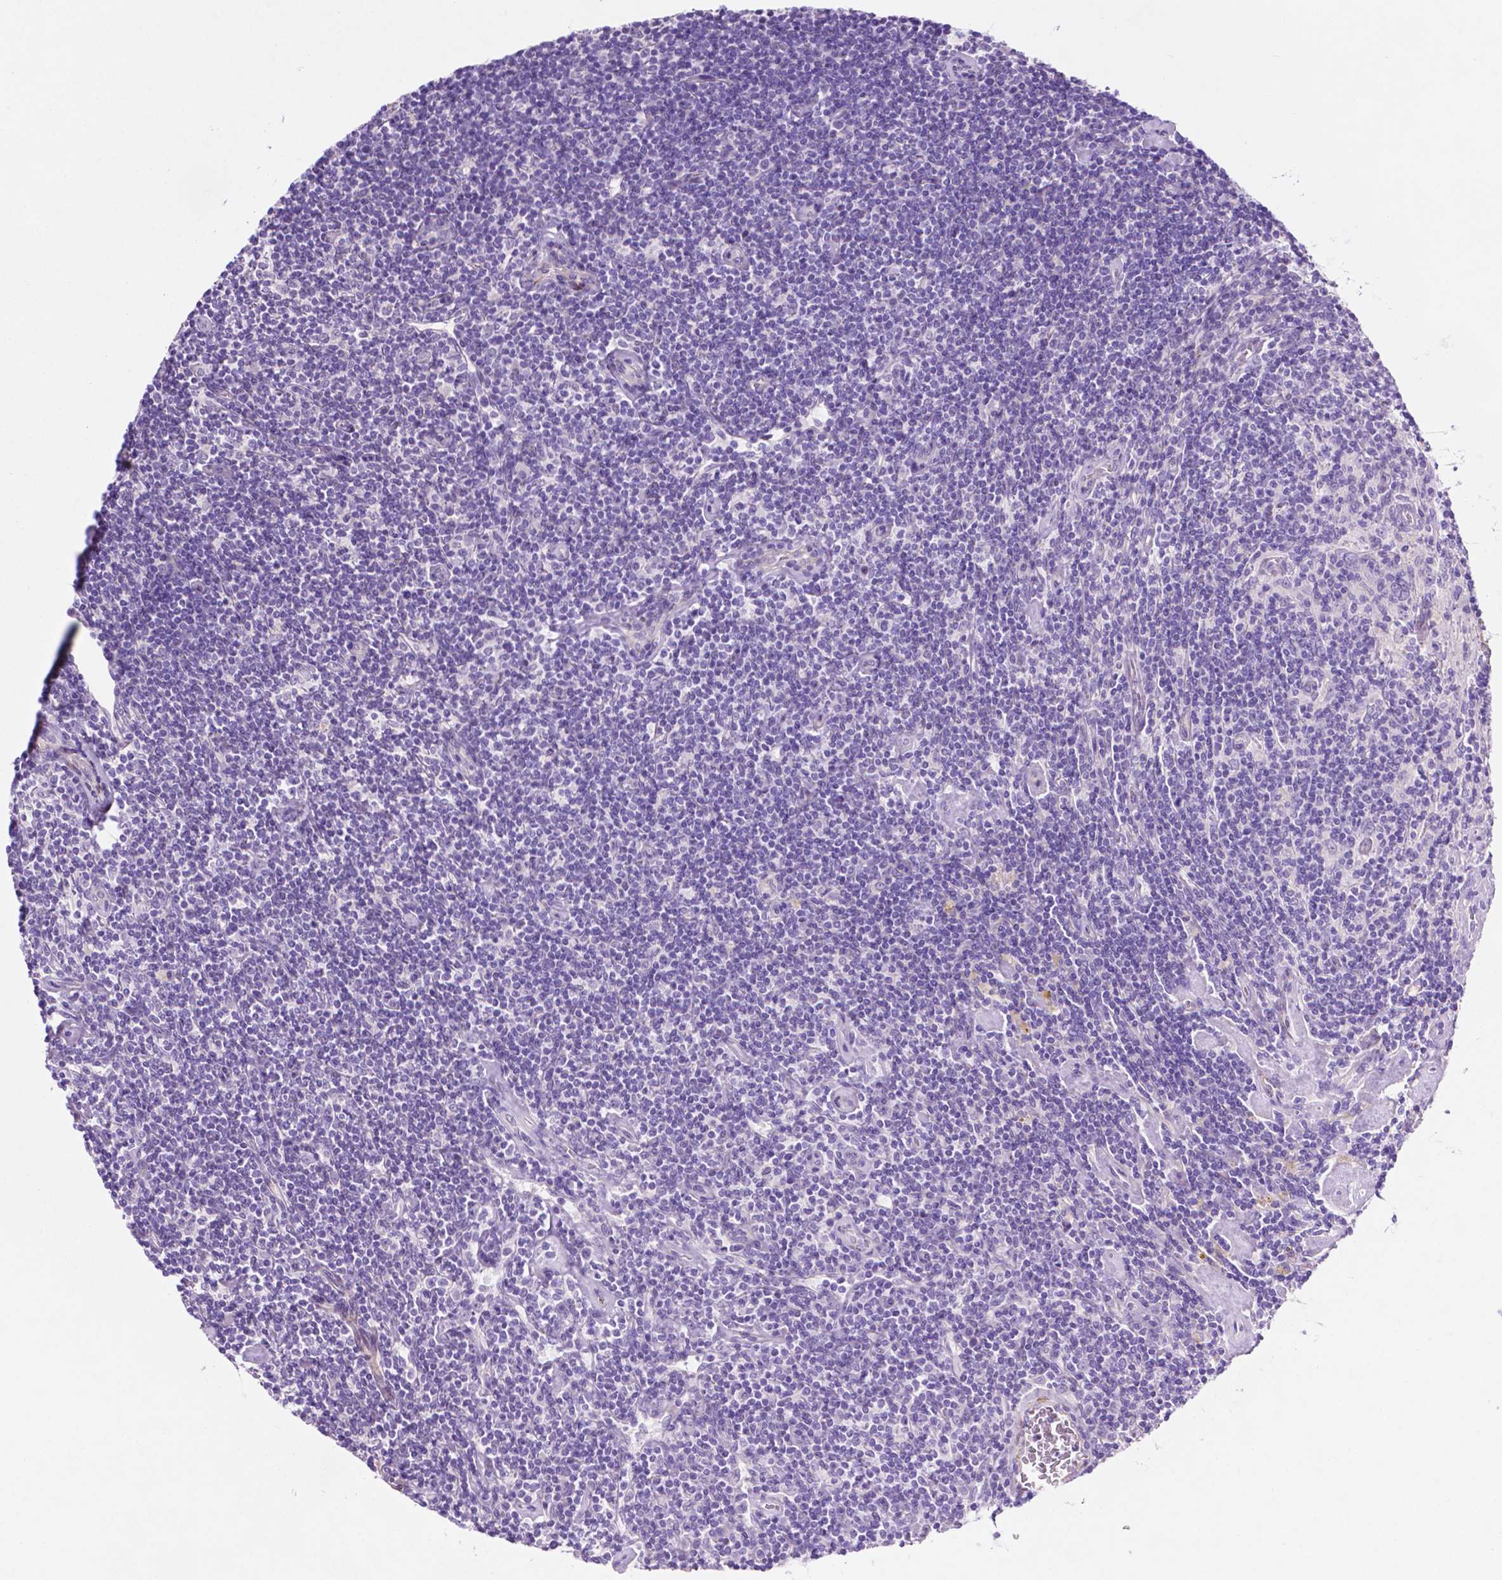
{"staining": {"intensity": "negative", "quantity": "none", "location": "none"}, "tissue": "lymphoma", "cell_type": "Tumor cells", "image_type": "cancer", "snomed": [{"axis": "morphology", "description": "Hodgkin's disease, NOS"}, {"axis": "topography", "description": "Lymph node"}], "caption": "DAB (3,3'-diaminobenzidine) immunohistochemical staining of human lymphoma demonstrates no significant expression in tumor cells.", "gene": "ASPG", "patient": {"sex": "male", "age": 40}}